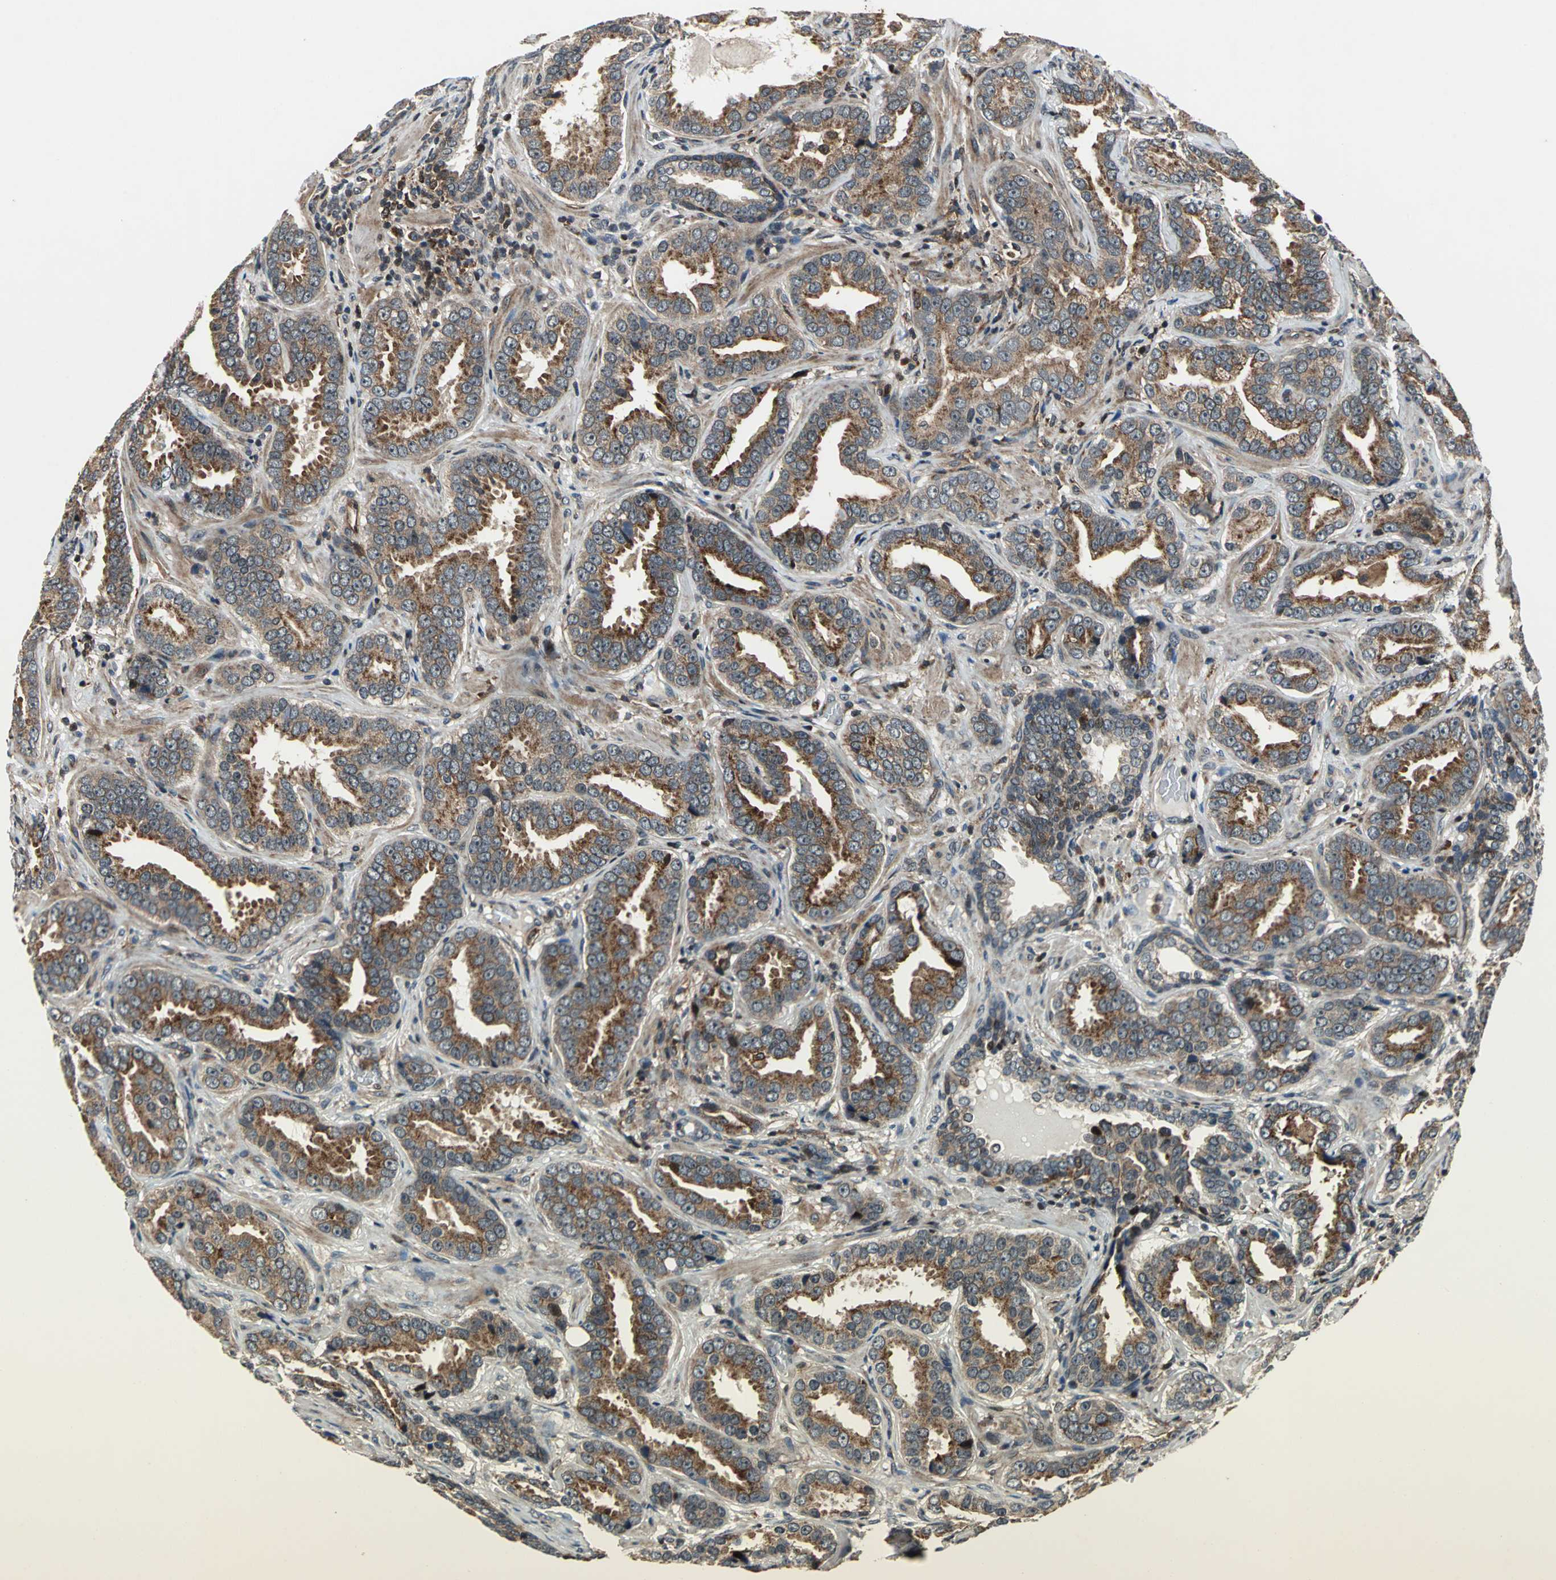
{"staining": {"intensity": "moderate", "quantity": ">75%", "location": "cytoplasmic/membranous,nuclear"}, "tissue": "prostate cancer", "cell_type": "Tumor cells", "image_type": "cancer", "snomed": [{"axis": "morphology", "description": "Adenocarcinoma, Low grade"}, {"axis": "topography", "description": "Prostate"}], "caption": "An immunohistochemistry (IHC) histopathology image of tumor tissue is shown. Protein staining in brown labels moderate cytoplasmic/membranous and nuclear positivity in prostate adenocarcinoma (low-grade) within tumor cells.", "gene": "AATF", "patient": {"sex": "male", "age": 59}}